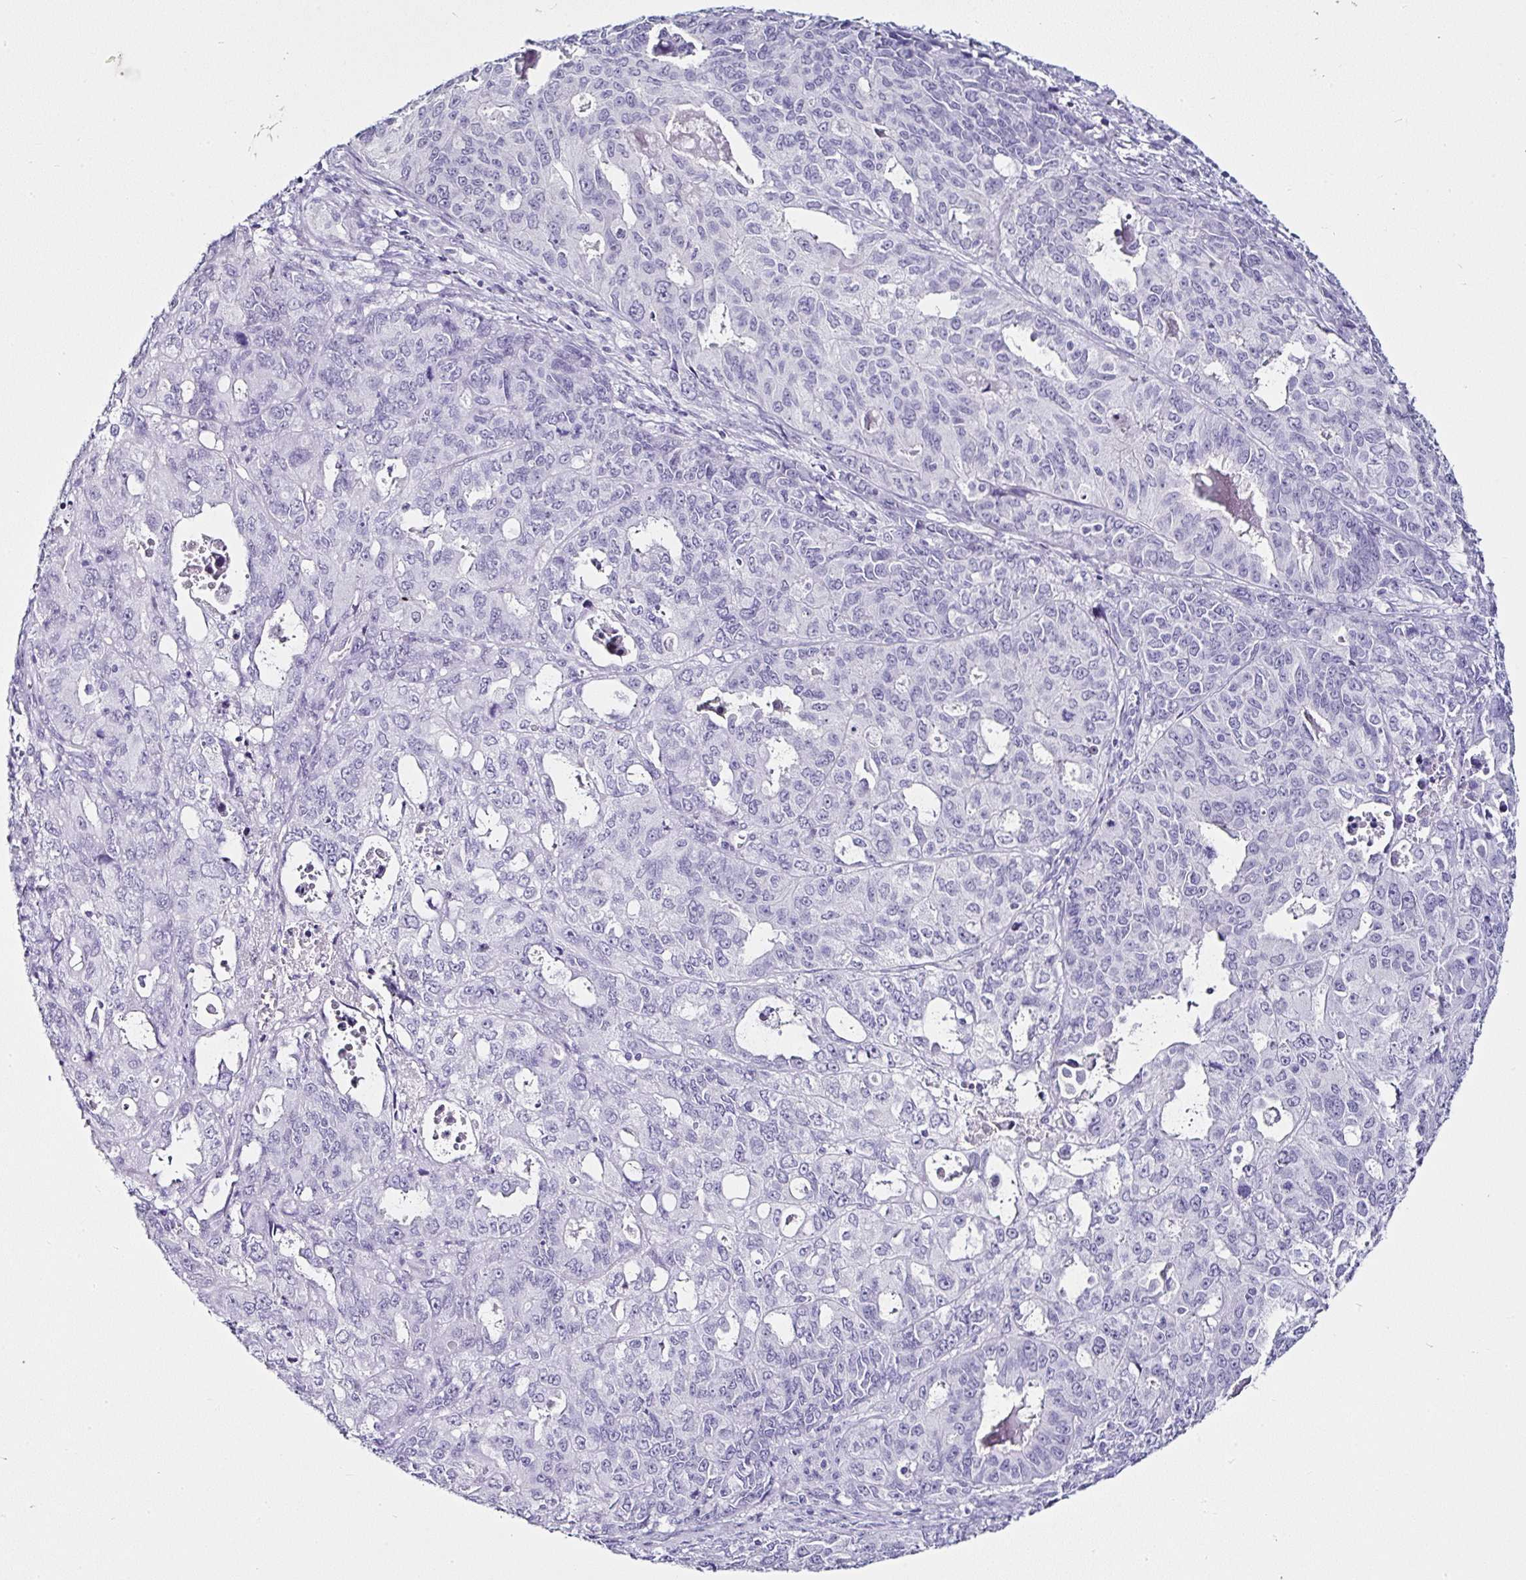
{"staining": {"intensity": "negative", "quantity": "none", "location": "none"}, "tissue": "endometrial cancer", "cell_type": "Tumor cells", "image_type": "cancer", "snomed": [{"axis": "morphology", "description": "Adenocarcinoma, NOS"}, {"axis": "topography", "description": "Uterus"}], "caption": "There is no significant positivity in tumor cells of endometrial cancer.", "gene": "SERPINB3", "patient": {"sex": "female", "age": 79}}